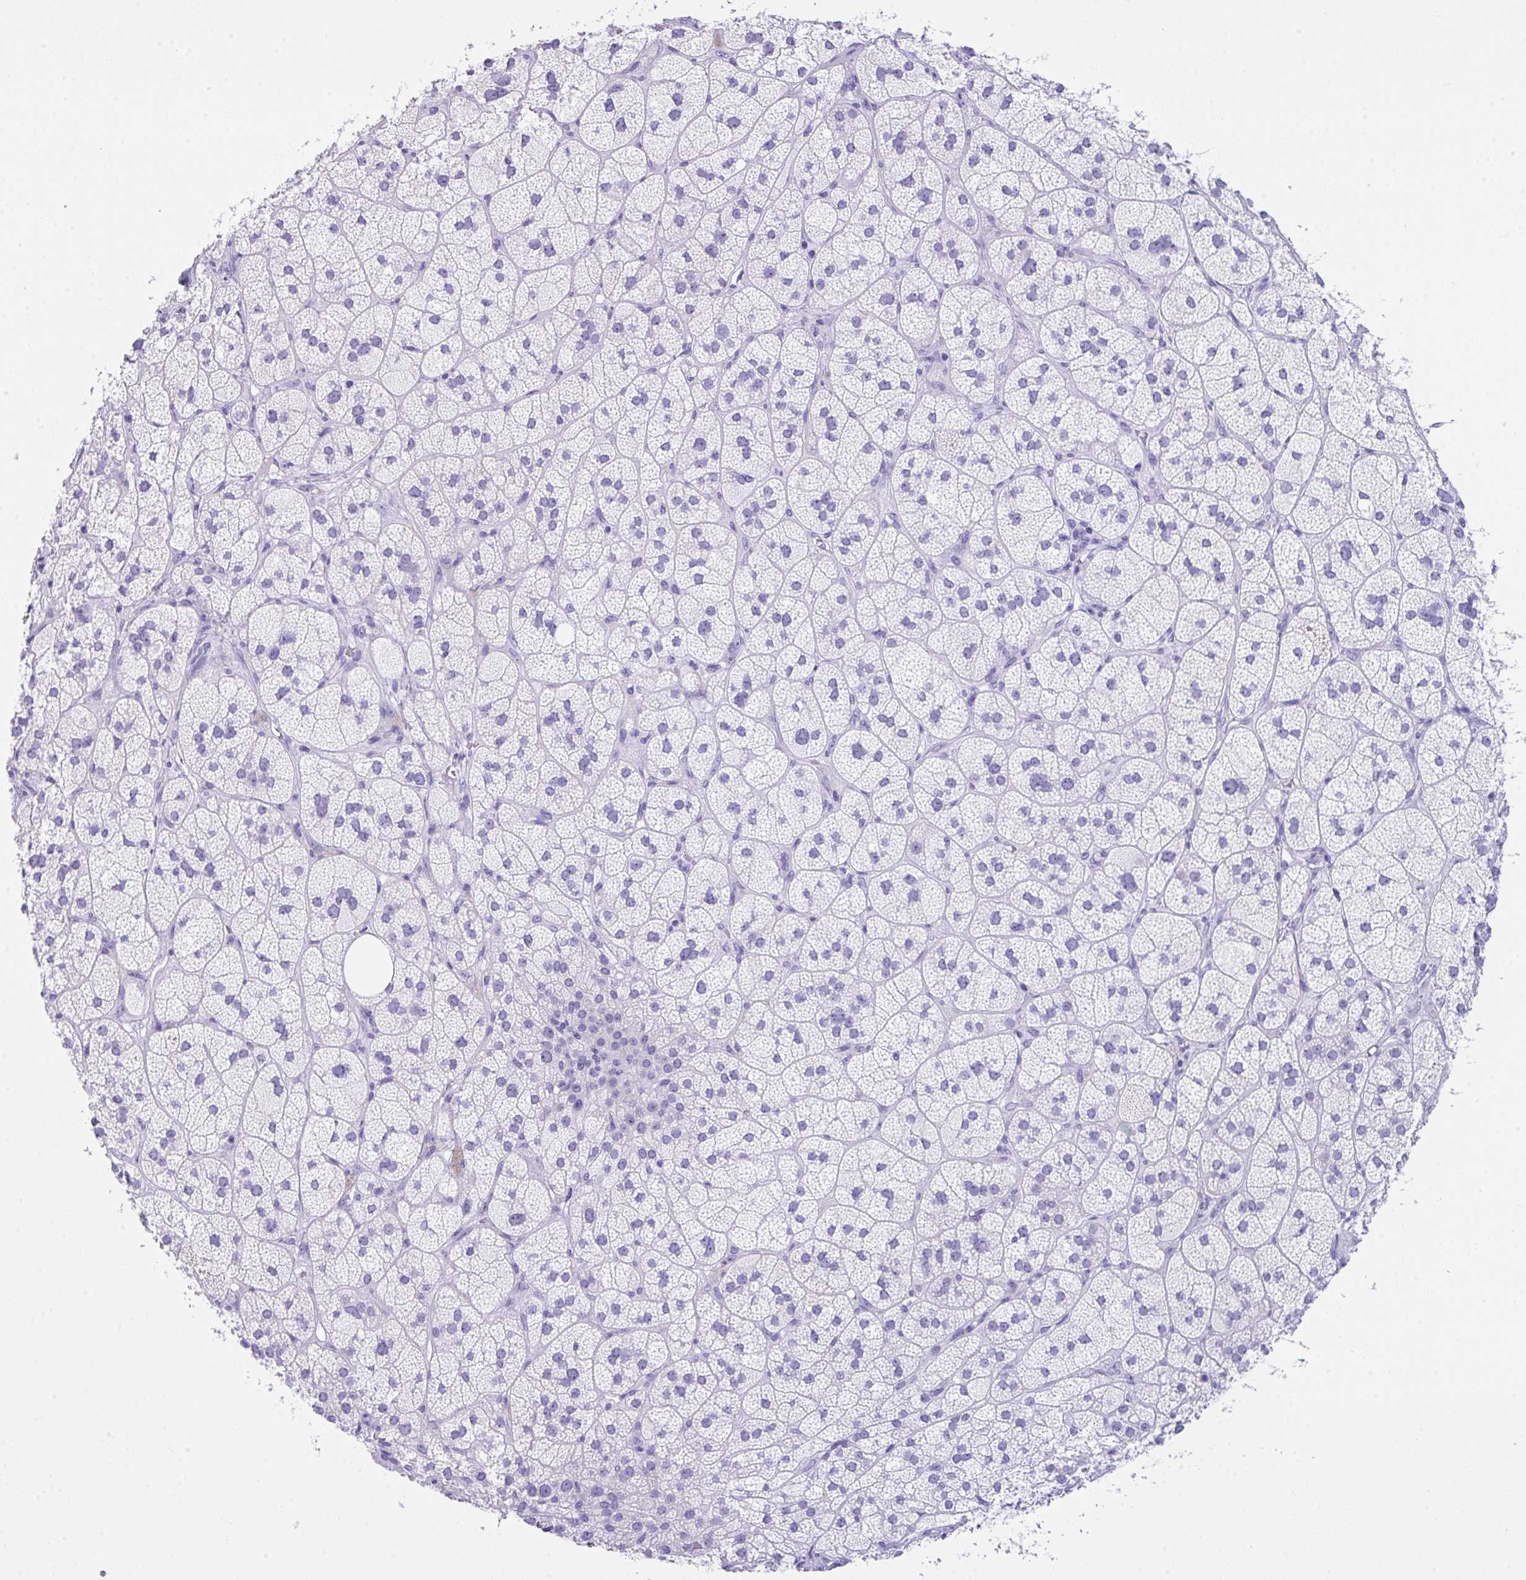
{"staining": {"intensity": "negative", "quantity": "none", "location": "none"}, "tissue": "adrenal gland", "cell_type": "Glandular cells", "image_type": "normal", "snomed": [{"axis": "morphology", "description": "Normal tissue, NOS"}, {"axis": "topography", "description": "Adrenal gland"}], "caption": "DAB (3,3'-diaminobenzidine) immunohistochemical staining of normal human adrenal gland reveals no significant expression in glandular cells. (IHC, brightfield microscopy, high magnification).", "gene": "LGALS4", "patient": {"sex": "female", "age": 60}}